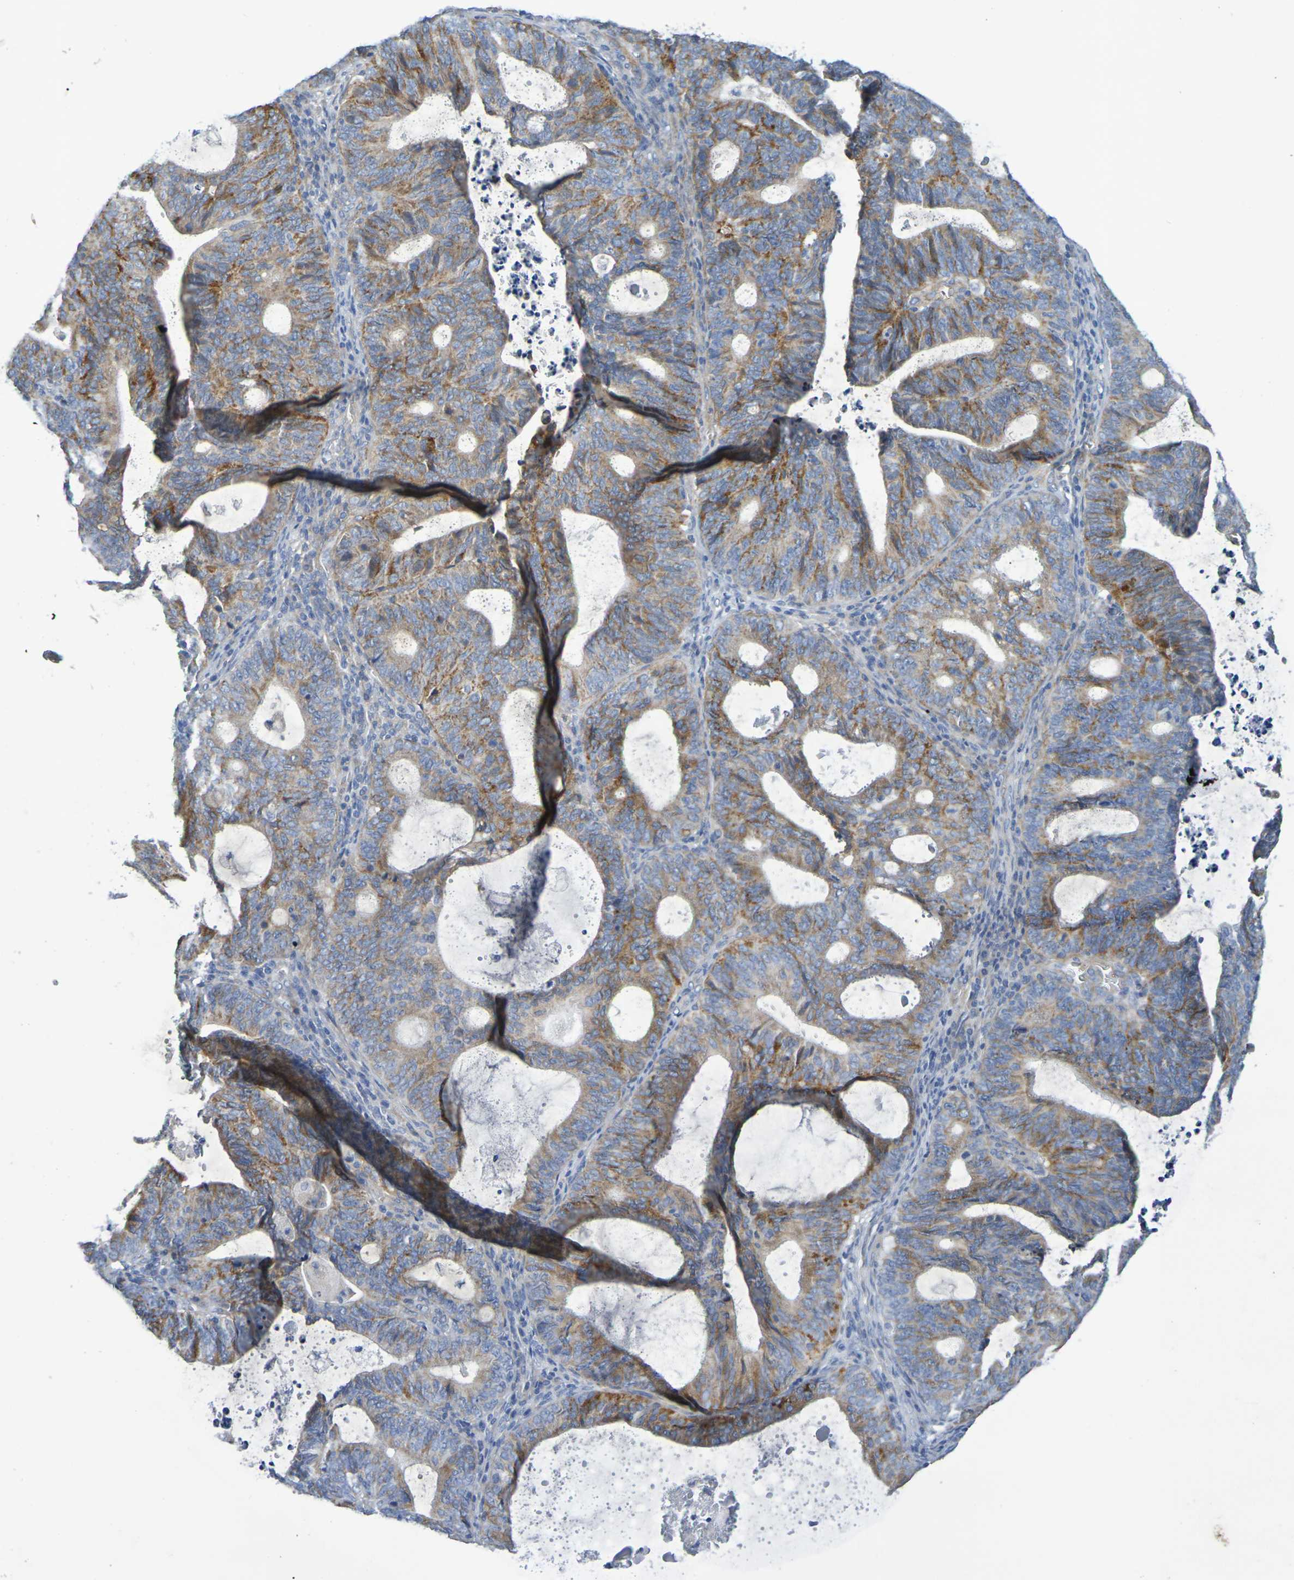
{"staining": {"intensity": "moderate", "quantity": ">75%", "location": "cytoplasmic/membranous"}, "tissue": "endometrial cancer", "cell_type": "Tumor cells", "image_type": "cancer", "snomed": [{"axis": "morphology", "description": "Adenocarcinoma, NOS"}, {"axis": "topography", "description": "Uterus"}], "caption": "Protein staining of endometrial cancer (adenocarcinoma) tissue shows moderate cytoplasmic/membranous positivity in approximately >75% of tumor cells. (IHC, brightfield microscopy, high magnification).", "gene": "SDC4", "patient": {"sex": "female", "age": 83}}